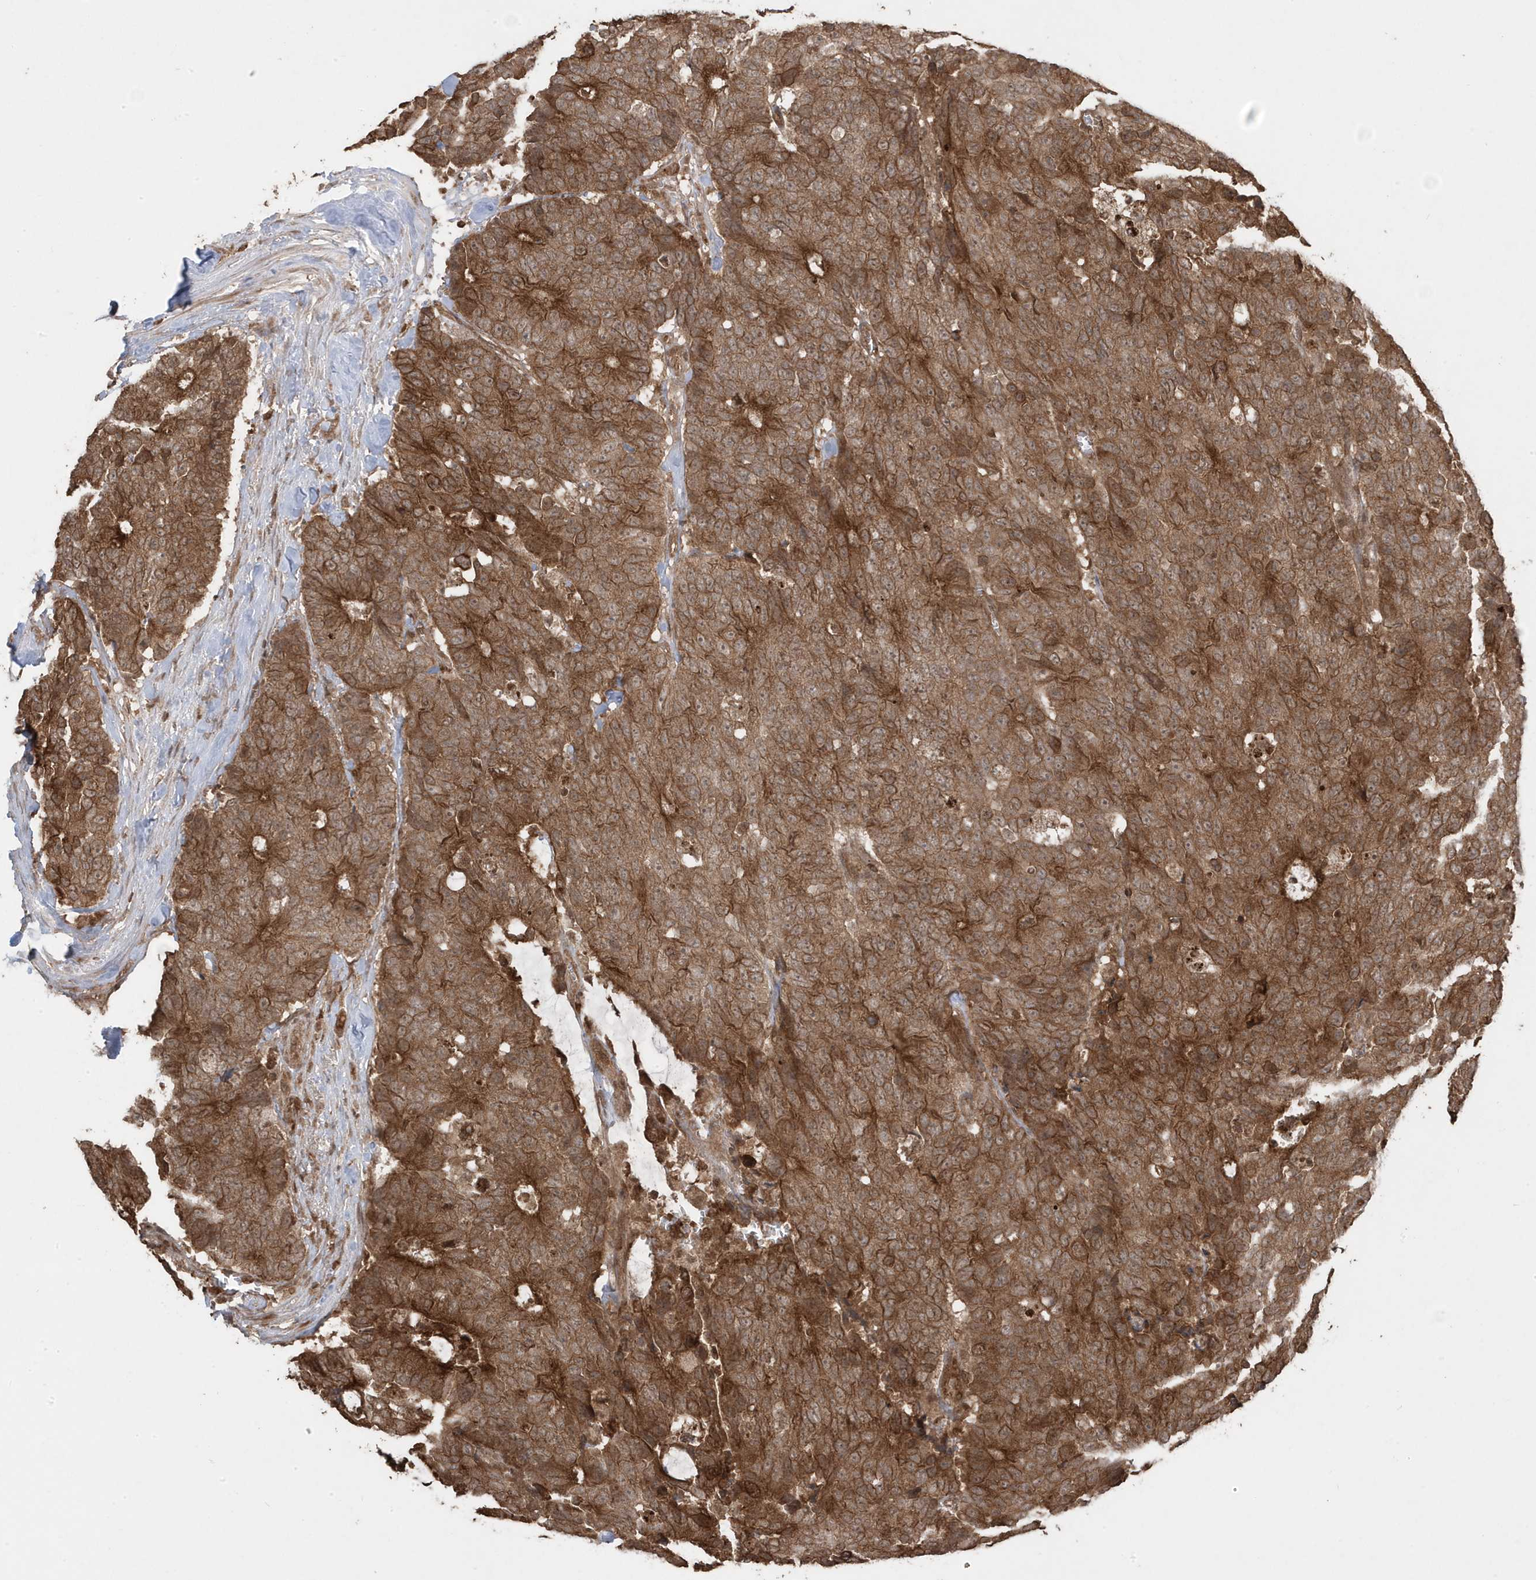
{"staining": {"intensity": "moderate", "quantity": ">75%", "location": "cytoplasmic/membranous"}, "tissue": "colorectal cancer", "cell_type": "Tumor cells", "image_type": "cancer", "snomed": [{"axis": "morphology", "description": "Adenocarcinoma, NOS"}, {"axis": "topography", "description": "Colon"}], "caption": "DAB (3,3'-diaminobenzidine) immunohistochemical staining of human colorectal cancer (adenocarcinoma) shows moderate cytoplasmic/membranous protein staining in about >75% of tumor cells.", "gene": "ASAP1", "patient": {"sex": "female", "age": 86}}